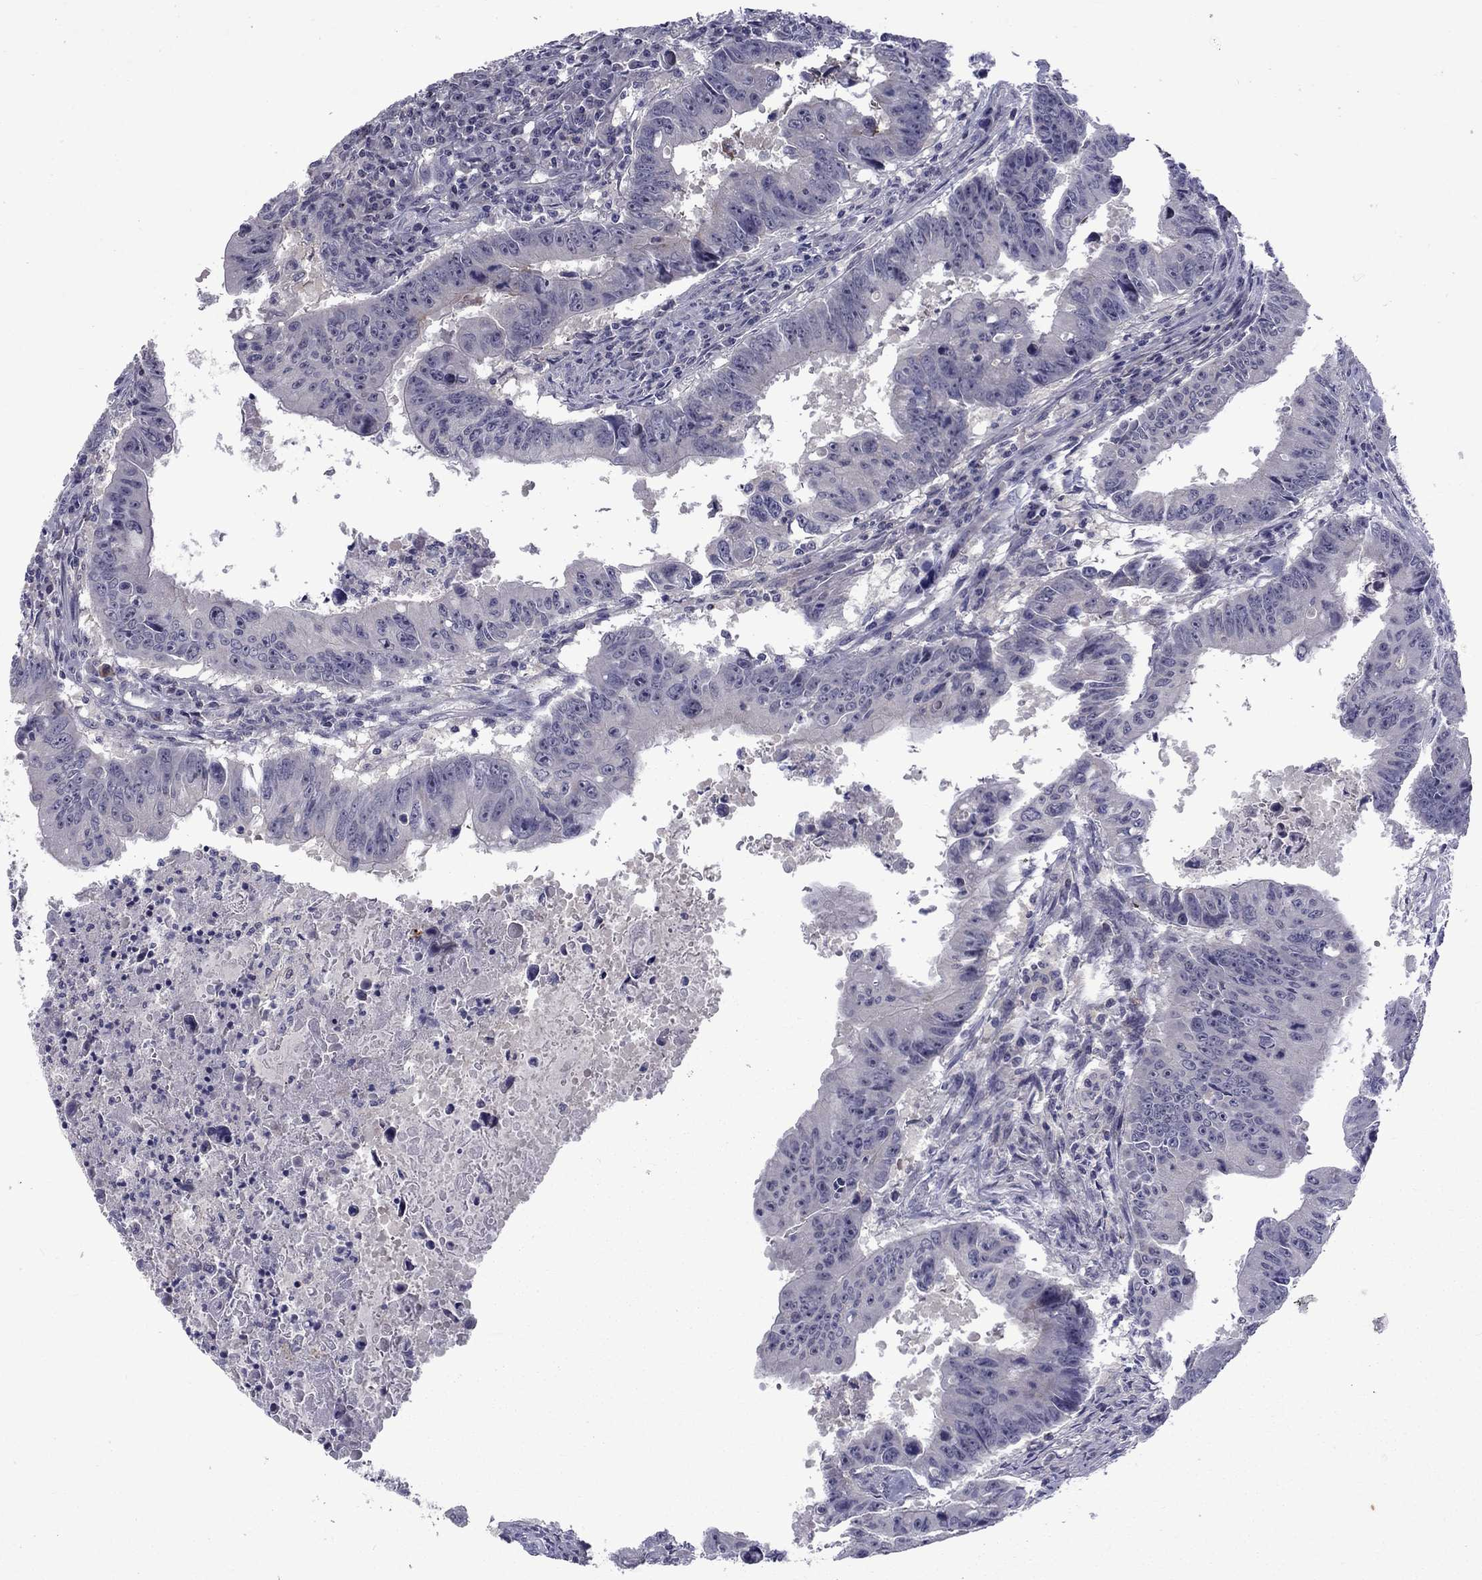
{"staining": {"intensity": "negative", "quantity": "none", "location": "none"}, "tissue": "colorectal cancer", "cell_type": "Tumor cells", "image_type": "cancer", "snomed": [{"axis": "morphology", "description": "Adenocarcinoma, NOS"}, {"axis": "topography", "description": "Colon"}], "caption": "Immunohistochemical staining of human colorectal cancer (adenocarcinoma) shows no significant staining in tumor cells.", "gene": "SNTA1", "patient": {"sex": "female", "age": 87}}